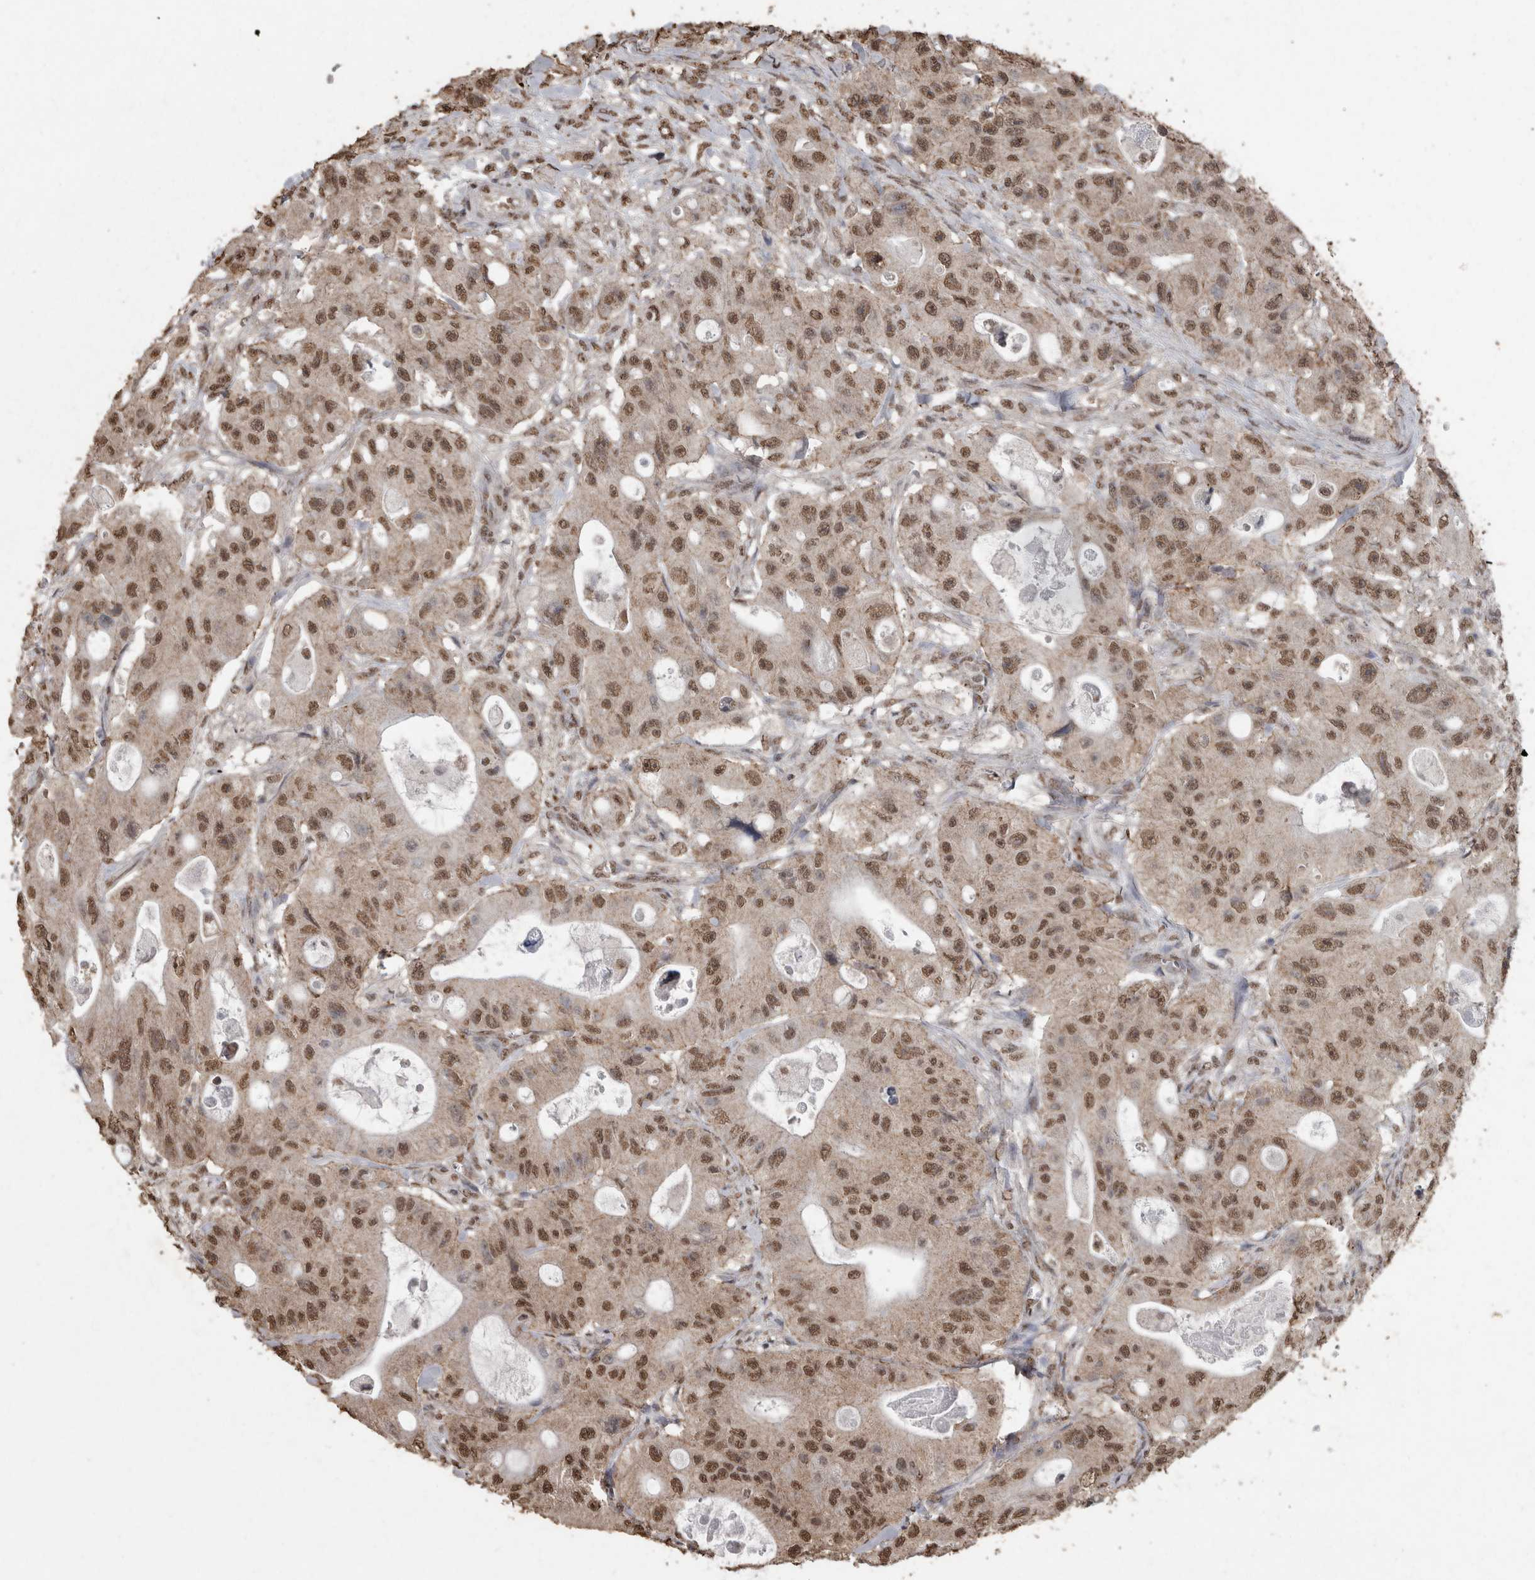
{"staining": {"intensity": "moderate", "quantity": ">75%", "location": "nuclear"}, "tissue": "colorectal cancer", "cell_type": "Tumor cells", "image_type": "cancer", "snomed": [{"axis": "morphology", "description": "Adenocarcinoma, NOS"}, {"axis": "topography", "description": "Colon"}], "caption": "Colorectal adenocarcinoma stained for a protein (brown) exhibits moderate nuclear positive staining in approximately >75% of tumor cells.", "gene": "SMAD7", "patient": {"sex": "female", "age": 46}}